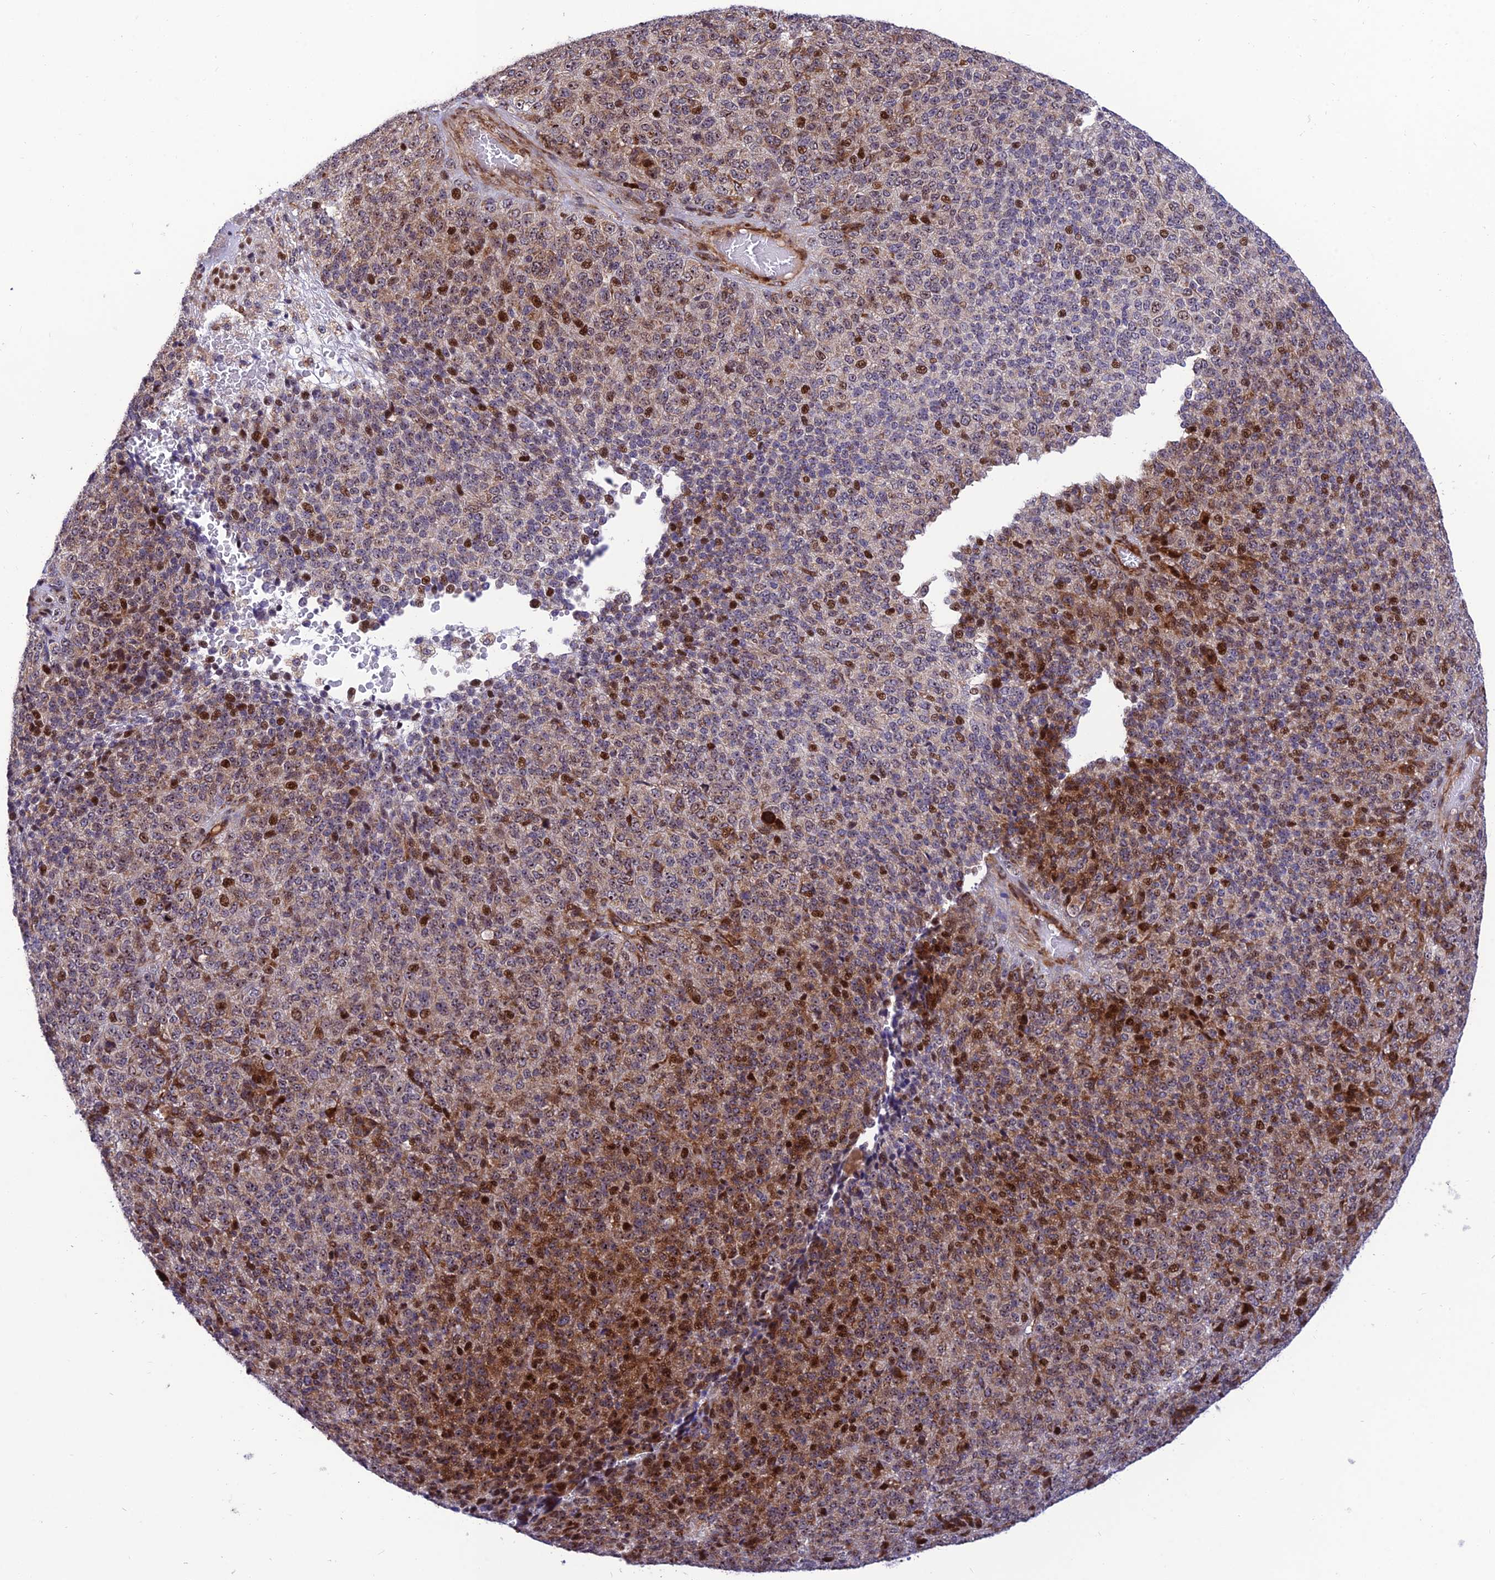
{"staining": {"intensity": "strong", "quantity": "25%-75%", "location": "cytoplasmic/membranous,nuclear"}, "tissue": "melanoma", "cell_type": "Tumor cells", "image_type": "cancer", "snomed": [{"axis": "morphology", "description": "Malignant melanoma, Metastatic site"}, {"axis": "topography", "description": "Brain"}], "caption": "IHC of melanoma exhibits high levels of strong cytoplasmic/membranous and nuclear staining in approximately 25%-75% of tumor cells.", "gene": "KBTBD7", "patient": {"sex": "female", "age": 56}}